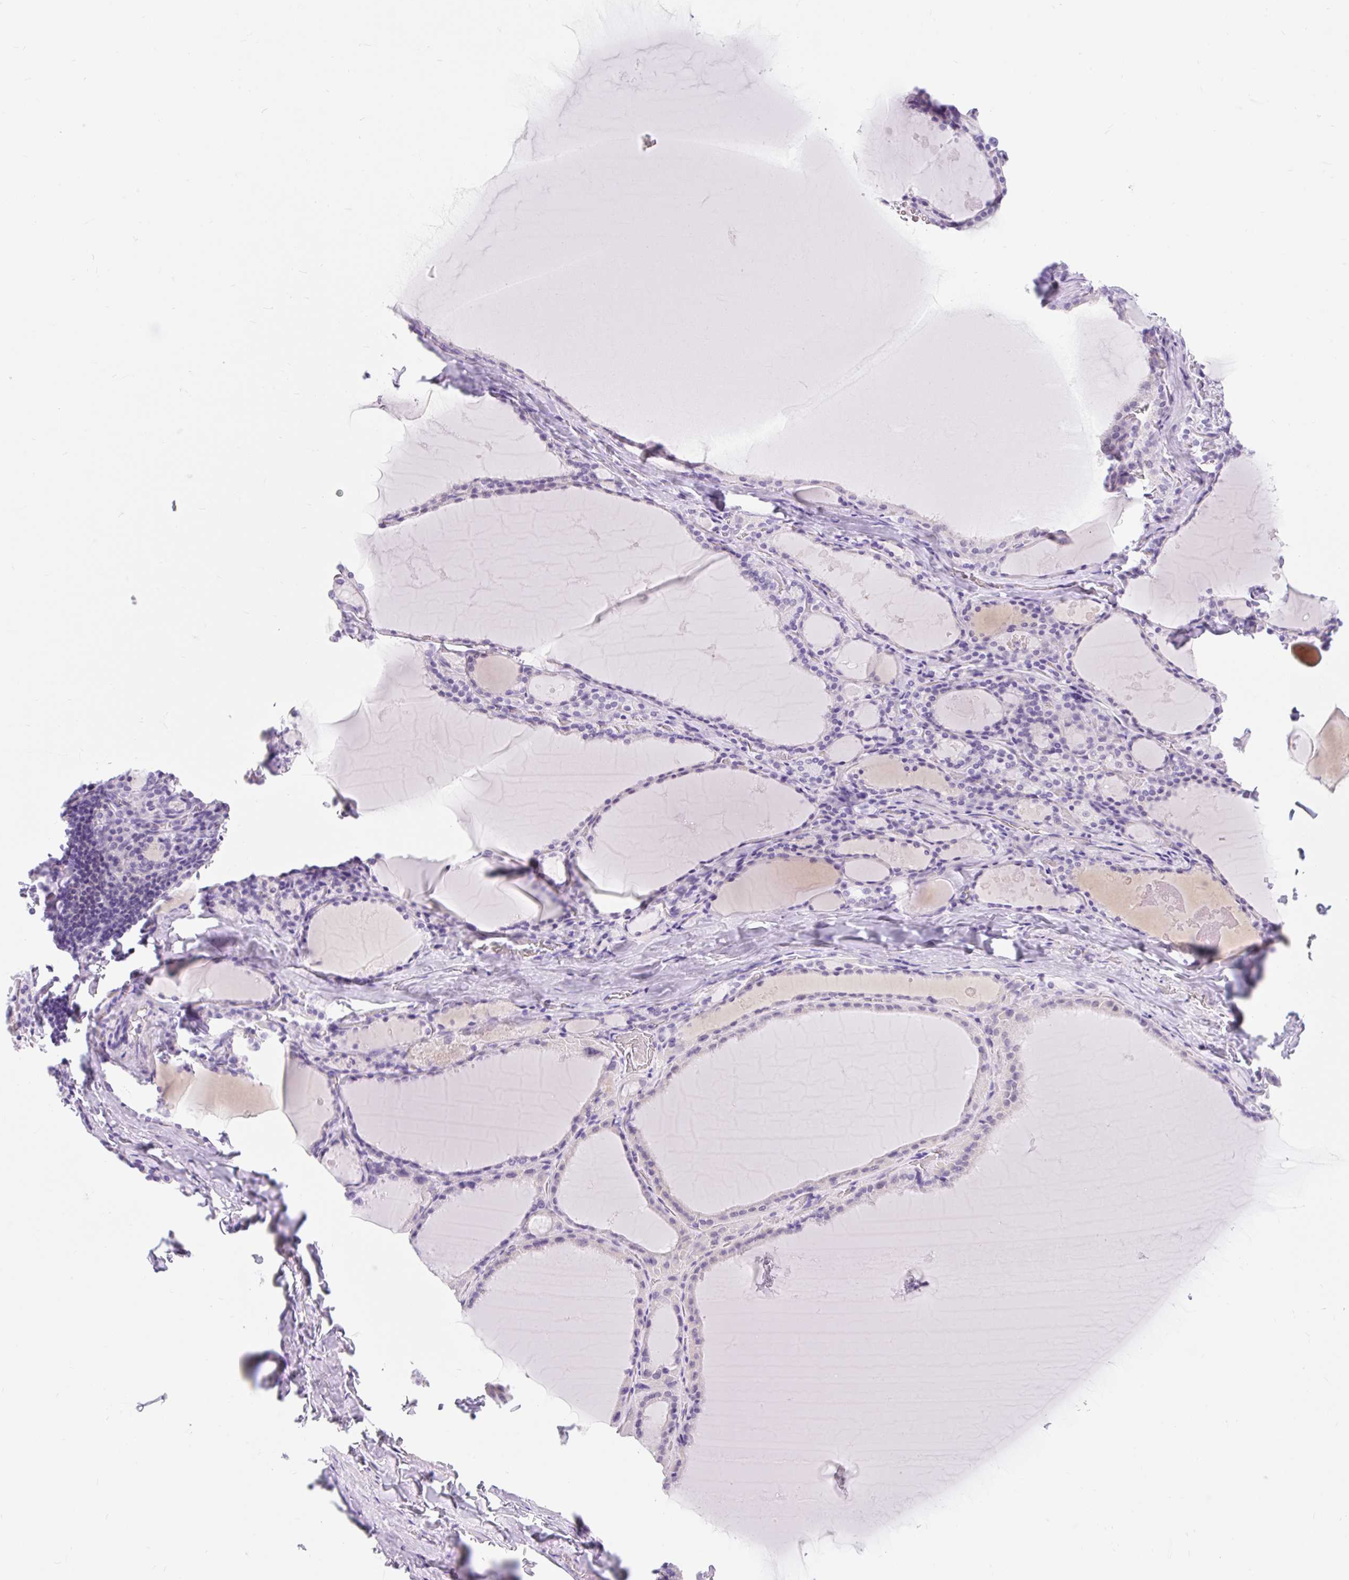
{"staining": {"intensity": "negative", "quantity": "none", "location": "none"}, "tissue": "thyroid gland", "cell_type": "Glandular cells", "image_type": "normal", "snomed": [{"axis": "morphology", "description": "Normal tissue, NOS"}, {"axis": "topography", "description": "Thyroid gland"}], "caption": "DAB (3,3'-diaminobenzidine) immunohistochemical staining of normal thyroid gland demonstrates no significant expression in glandular cells.", "gene": "SLC28A1", "patient": {"sex": "male", "age": 56}}